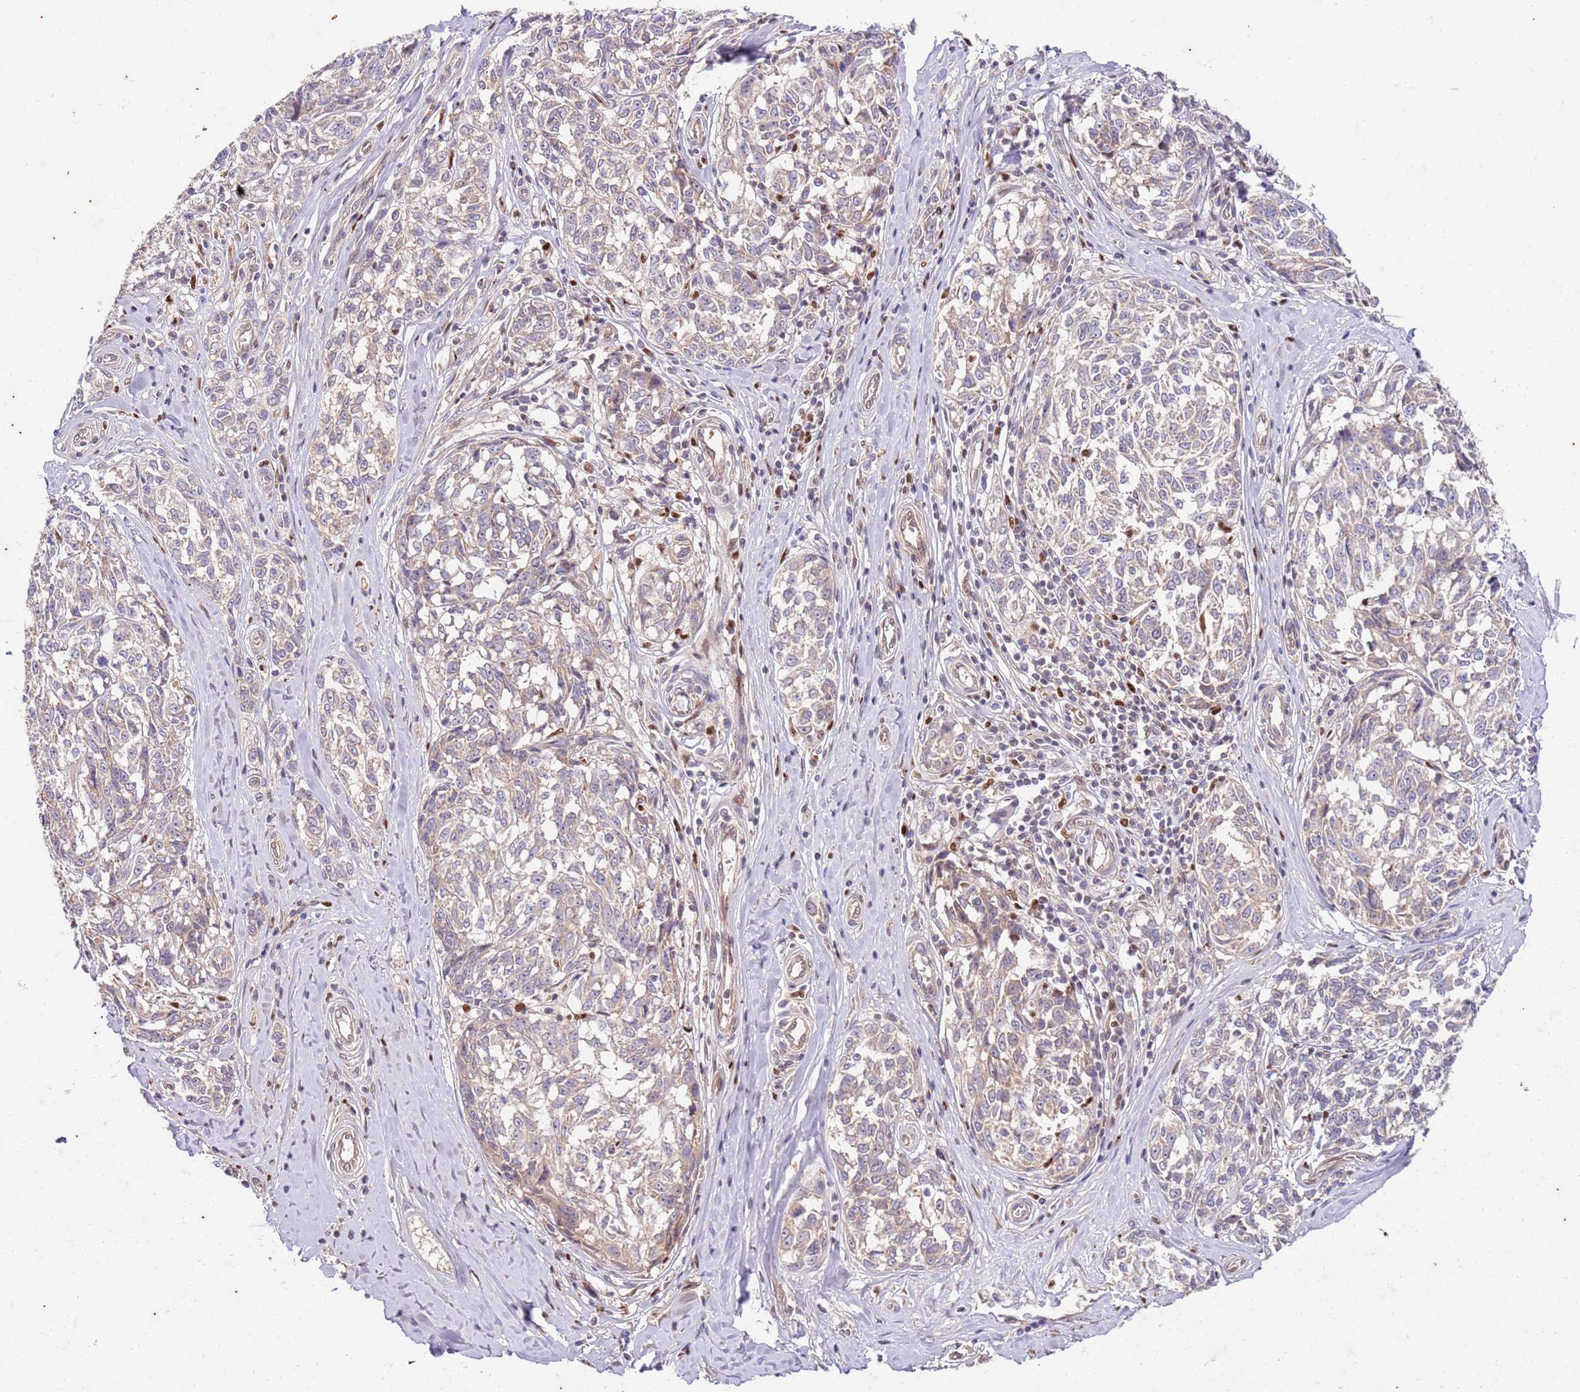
{"staining": {"intensity": "weak", "quantity": "<25%", "location": "cytoplasmic/membranous"}, "tissue": "melanoma", "cell_type": "Tumor cells", "image_type": "cancer", "snomed": [{"axis": "morphology", "description": "Normal tissue, NOS"}, {"axis": "morphology", "description": "Malignant melanoma, NOS"}, {"axis": "topography", "description": "Skin"}], "caption": "Tumor cells are negative for brown protein staining in malignant melanoma.", "gene": "OSBP", "patient": {"sex": "female", "age": 64}}